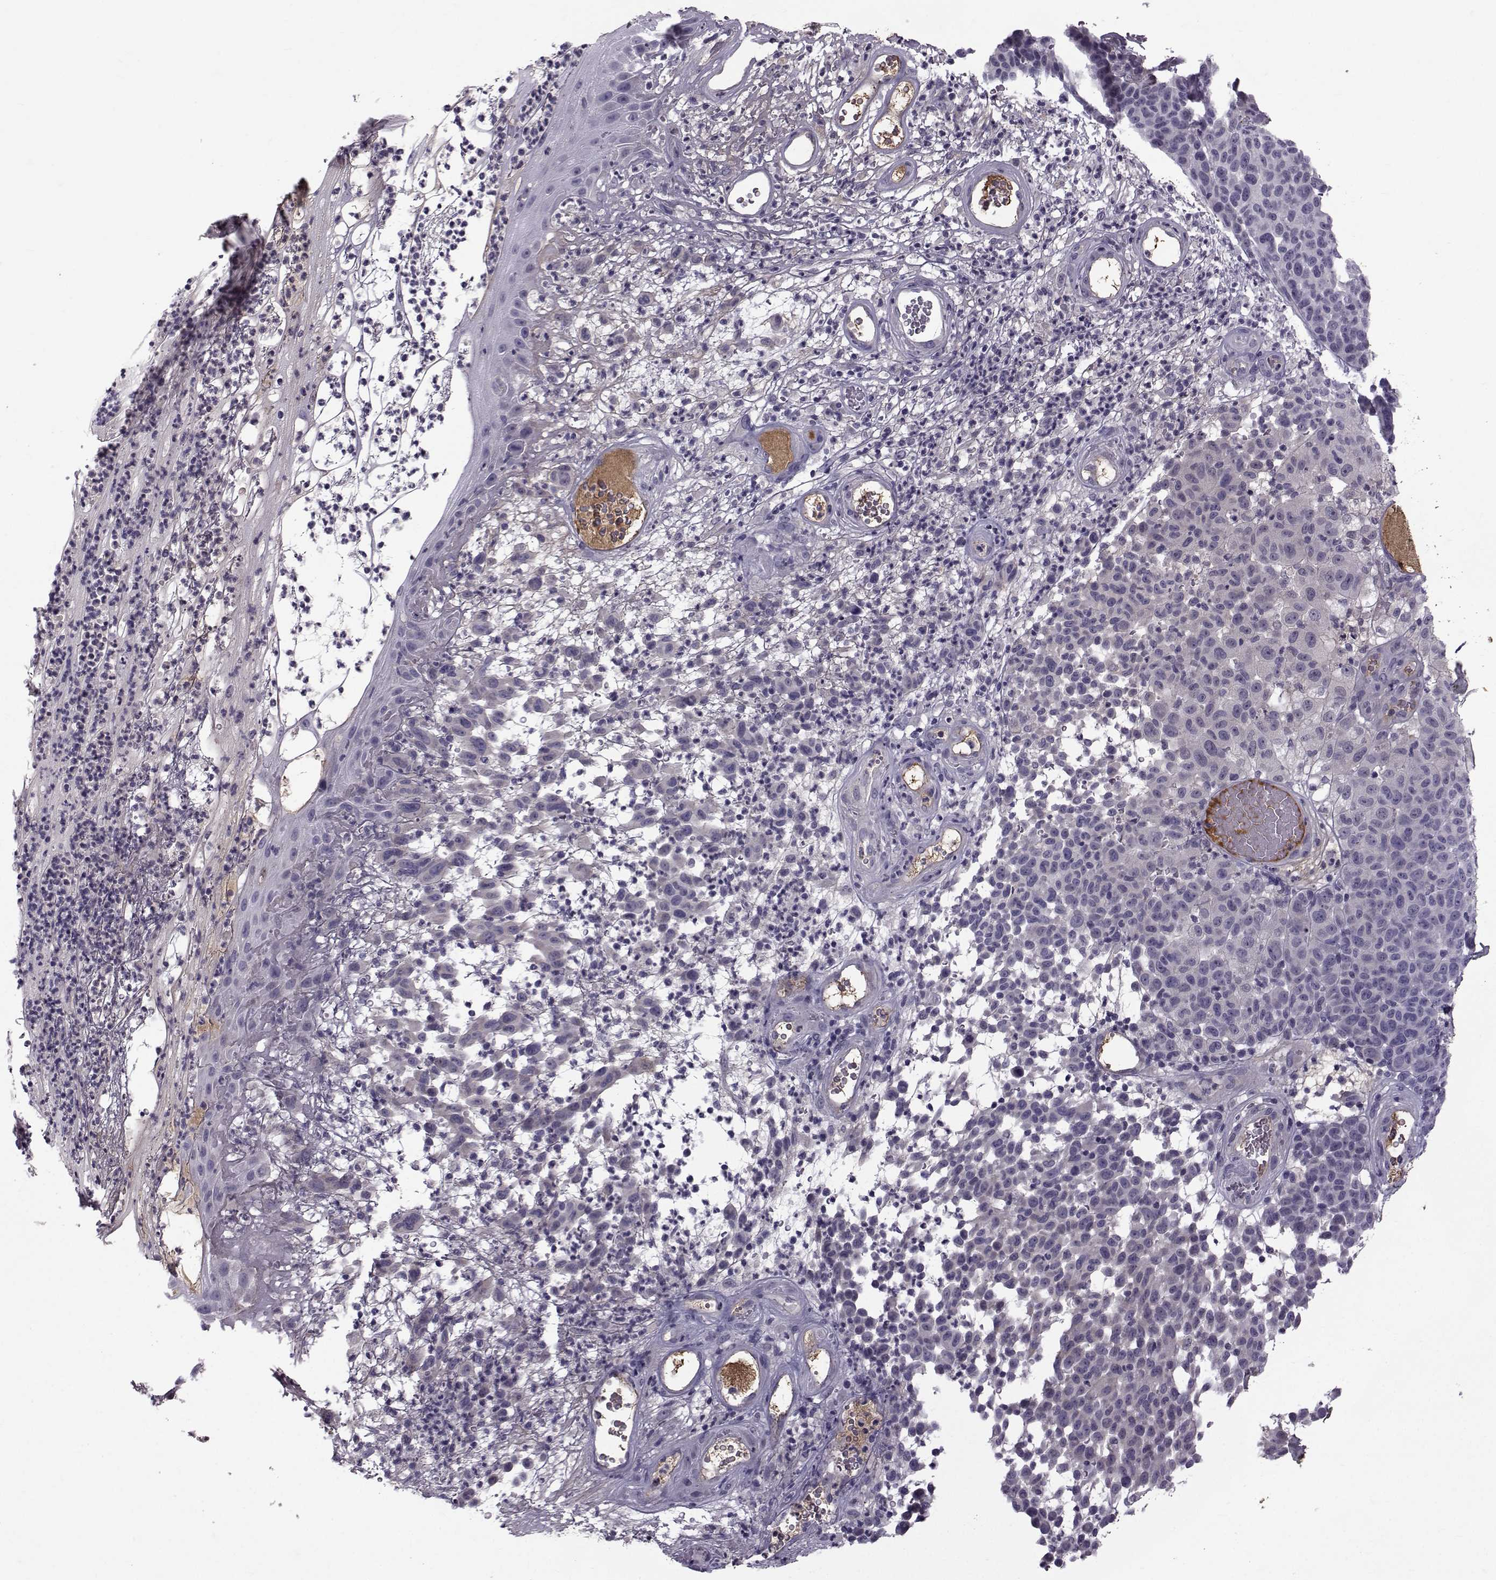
{"staining": {"intensity": "negative", "quantity": "none", "location": "none"}, "tissue": "melanoma", "cell_type": "Tumor cells", "image_type": "cancer", "snomed": [{"axis": "morphology", "description": "Malignant melanoma, NOS"}, {"axis": "topography", "description": "Skin"}], "caption": "High magnification brightfield microscopy of malignant melanoma stained with DAB (brown) and counterstained with hematoxylin (blue): tumor cells show no significant expression. (Immunohistochemistry, brightfield microscopy, high magnification).", "gene": "TNFRSF11B", "patient": {"sex": "male", "age": 59}}